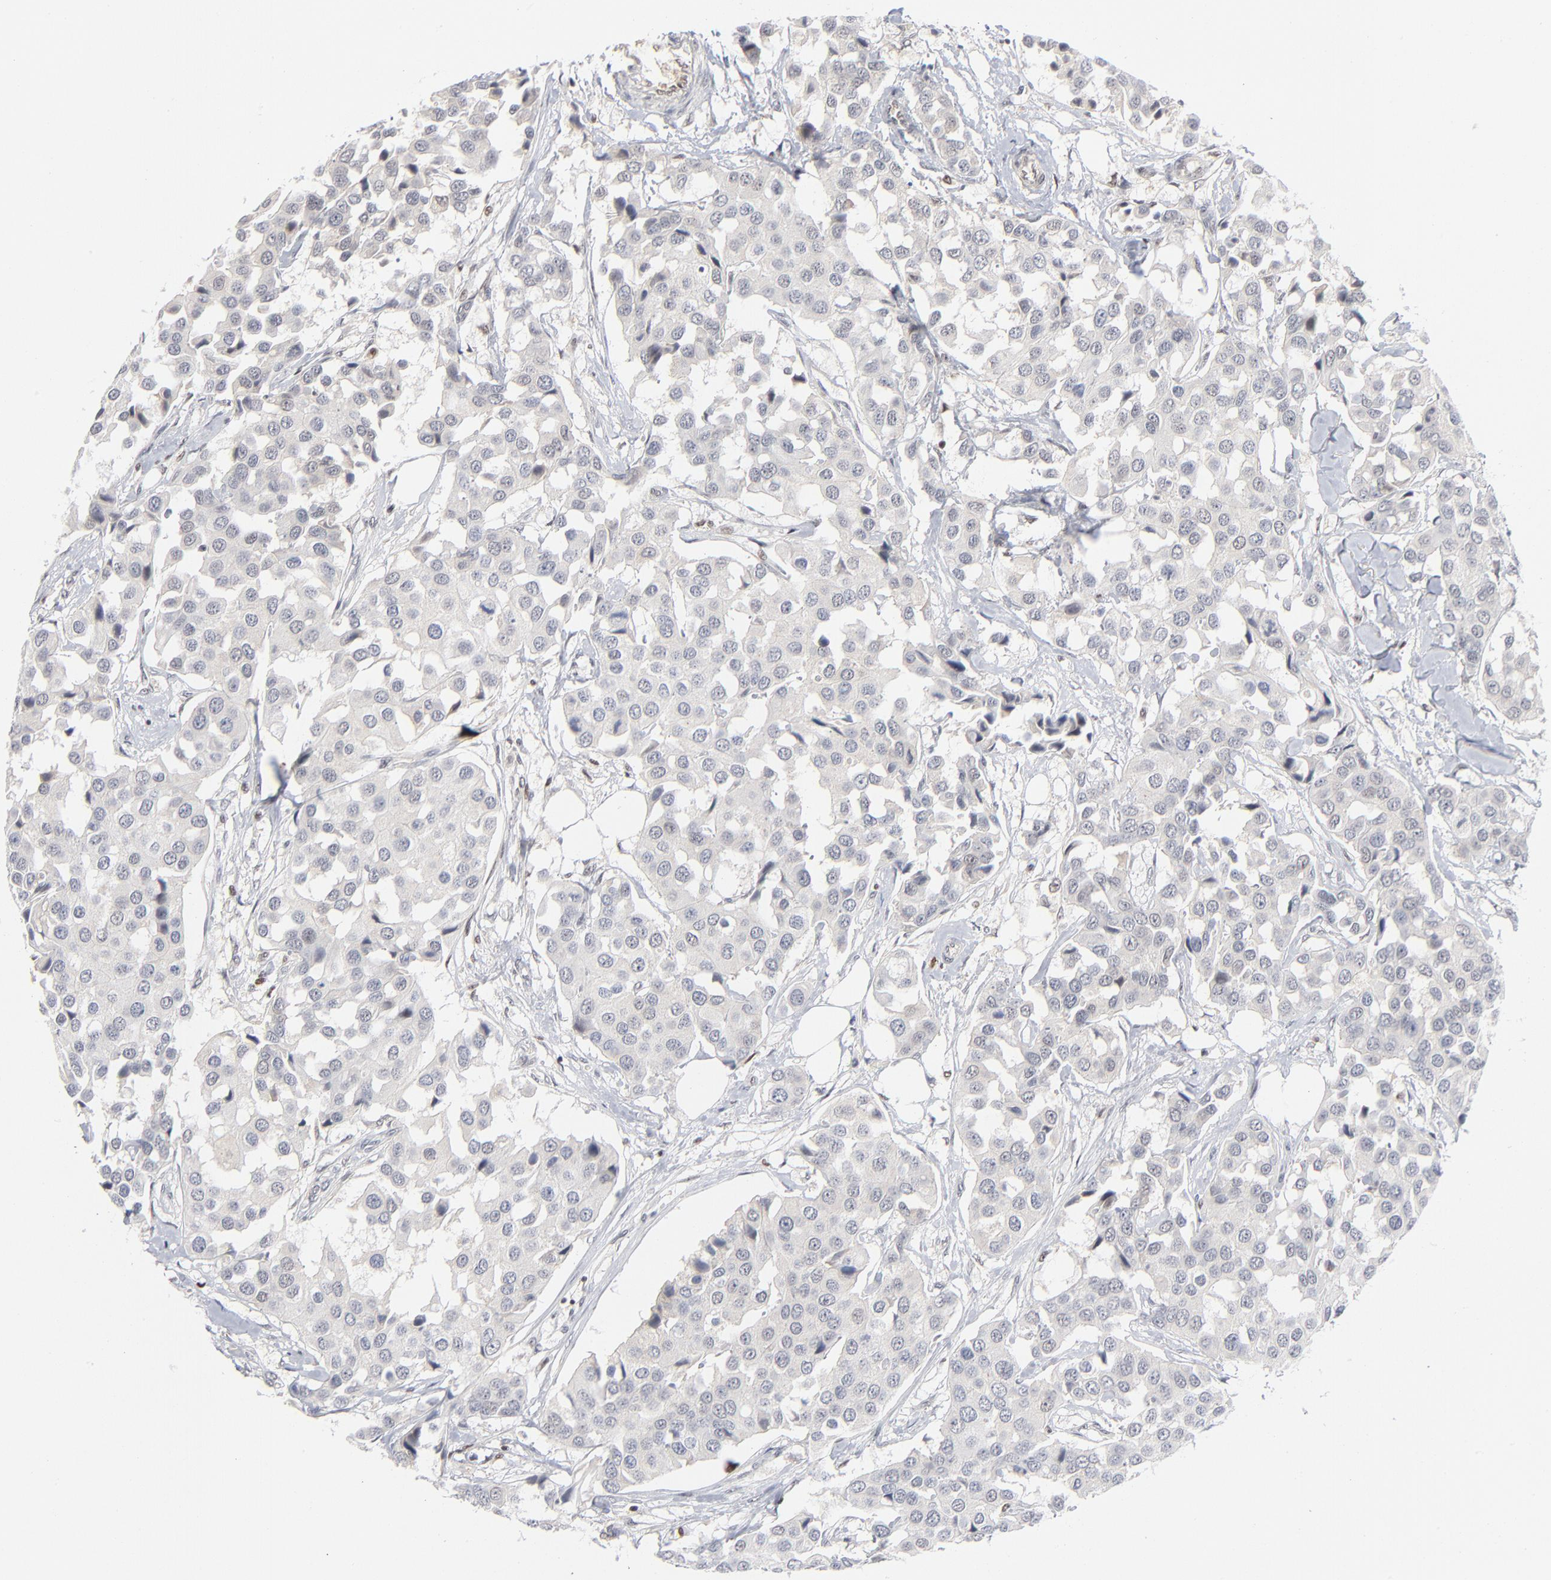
{"staining": {"intensity": "negative", "quantity": "none", "location": "none"}, "tissue": "breast cancer", "cell_type": "Tumor cells", "image_type": "cancer", "snomed": [{"axis": "morphology", "description": "Duct carcinoma"}, {"axis": "topography", "description": "Breast"}], "caption": "DAB (3,3'-diaminobenzidine) immunohistochemical staining of breast cancer shows no significant positivity in tumor cells.", "gene": "MAX", "patient": {"sex": "female", "age": 80}}